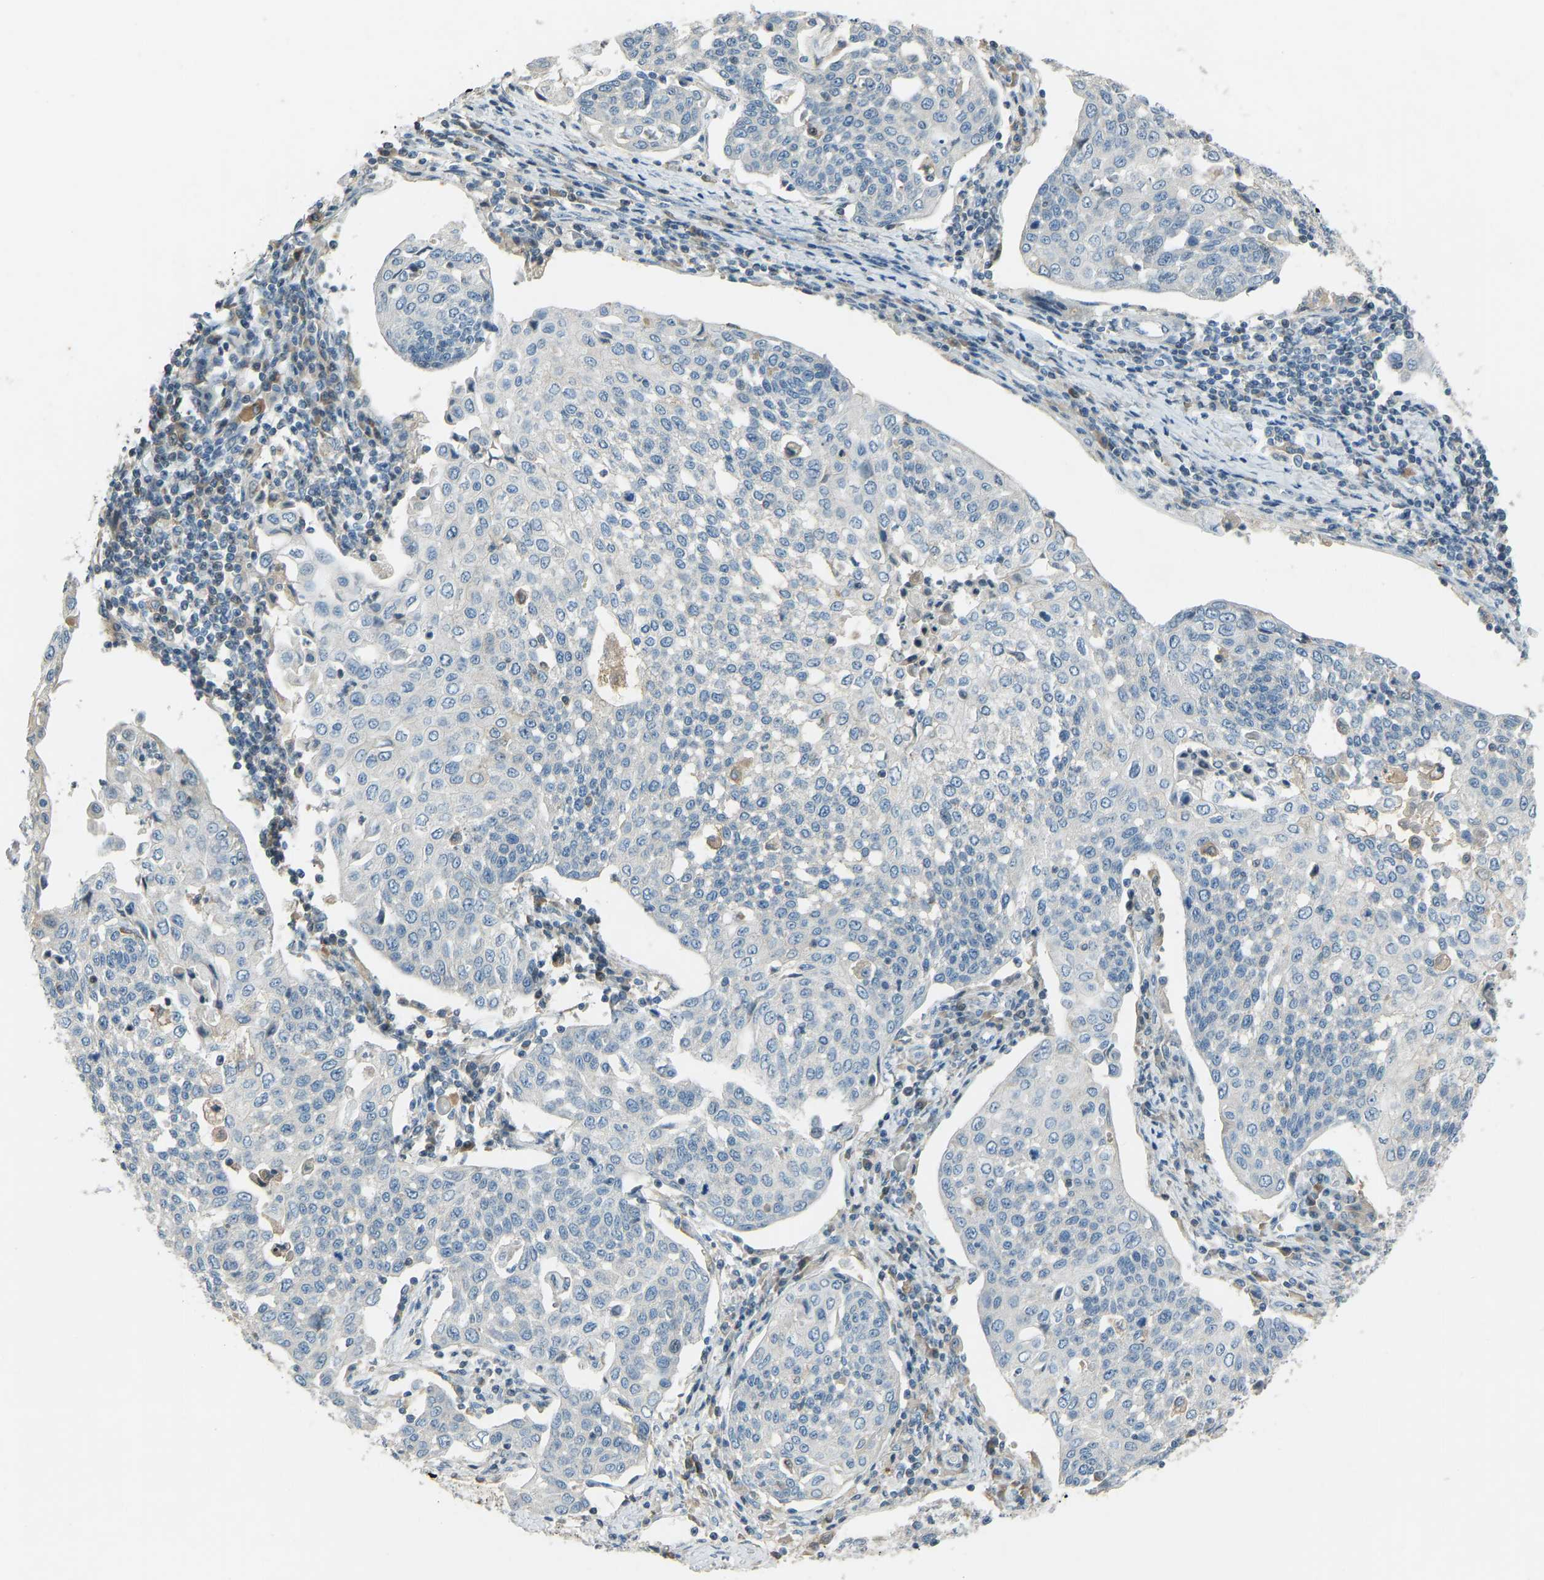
{"staining": {"intensity": "negative", "quantity": "none", "location": "none"}, "tissue": "cervical cancer", "cell_type": "Tumor cells", "image_type": "cancer", "snomed": [{"axis": "morphology", "description": "Squamous cell carcinoma, NOS"}, {"axis": "topography", "description": "Cervix"}], "caption": "Immunohistochemistry (IHC) of cervical cancer displays no staining in tumor cells.", "gene": "FBLN2", "patient": {"sex": "female", "age": 34}}